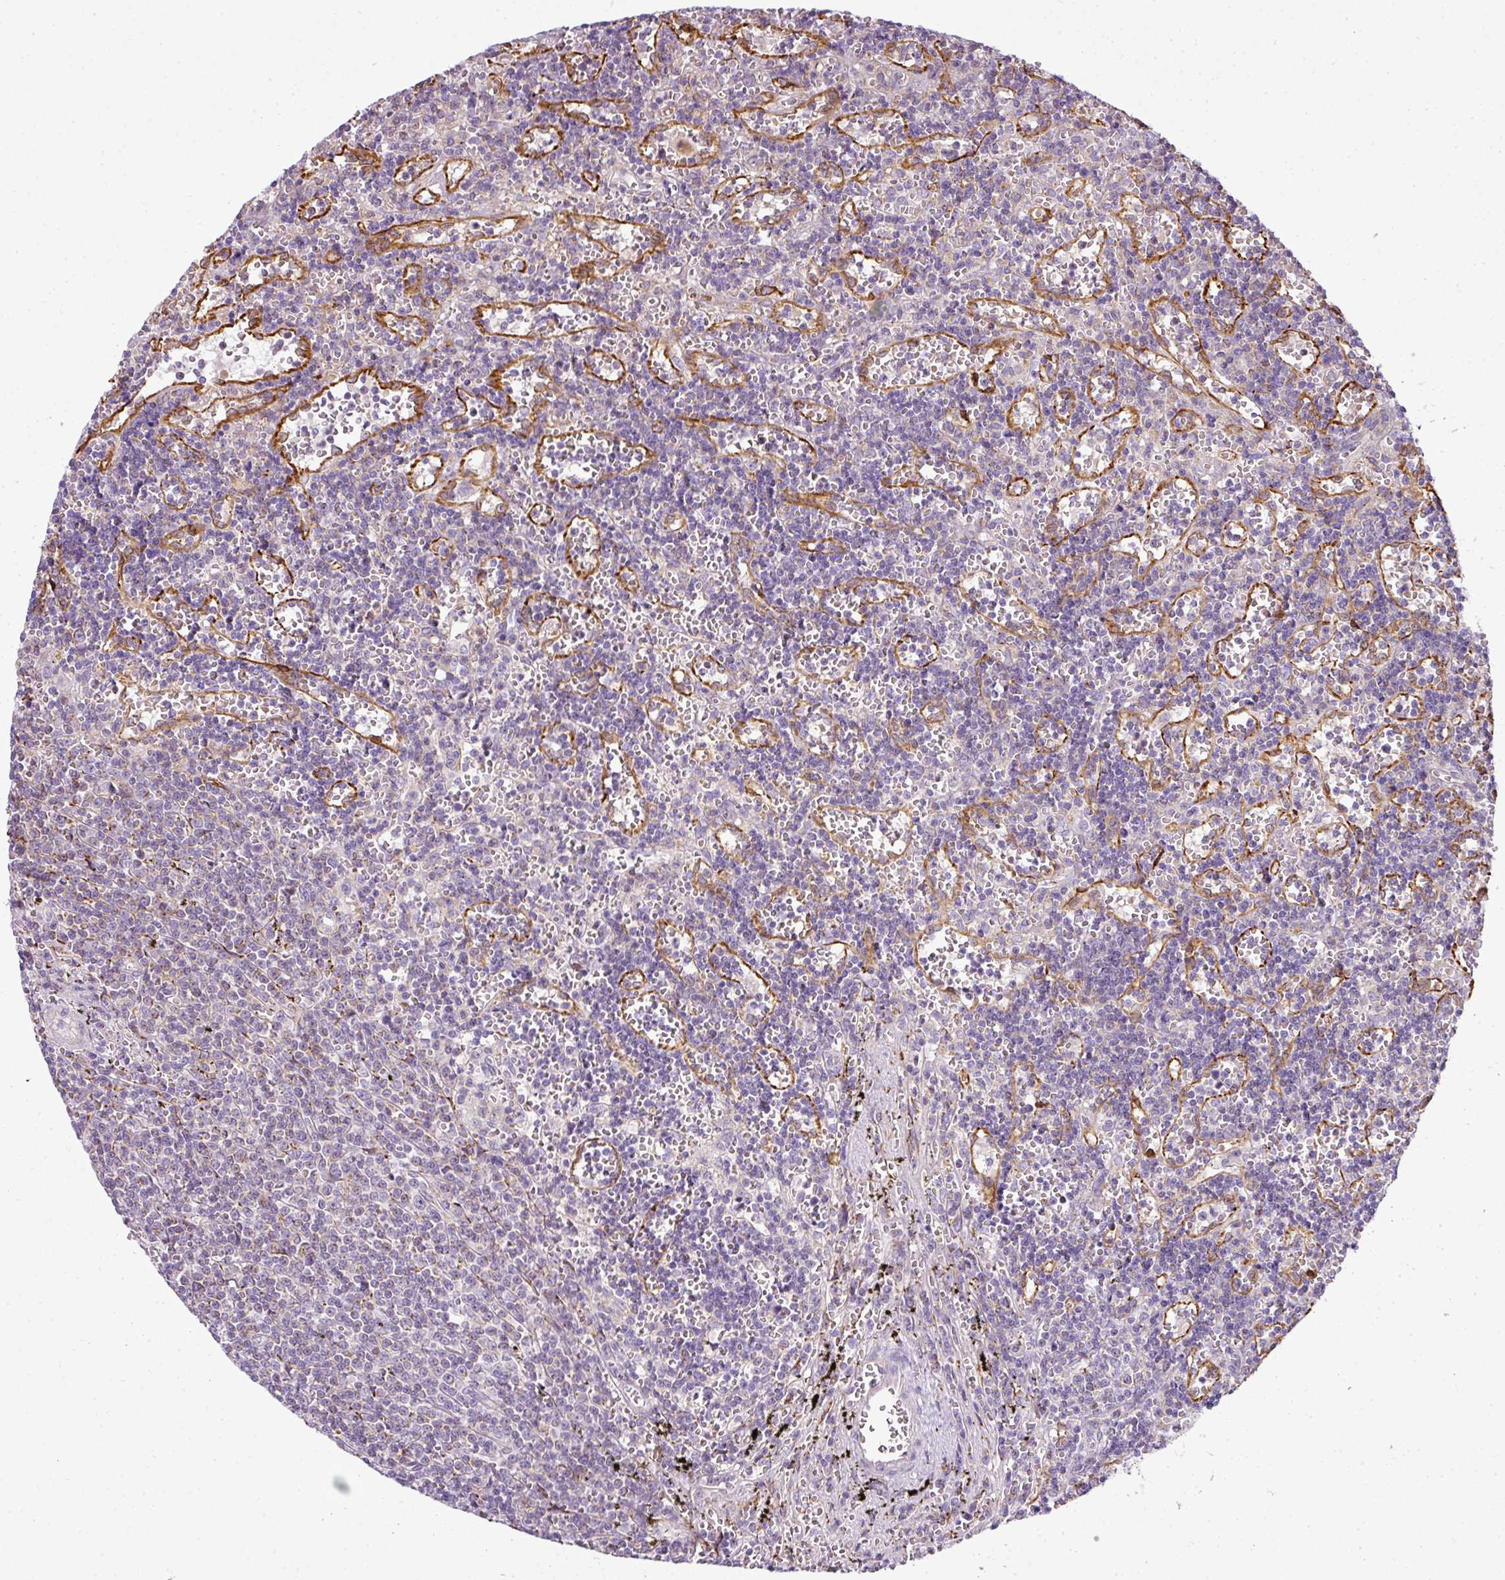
{"staining": {"intensity": "negative", "quantity": "none", "location": "none"}, "tissue": "lymphoma", "cell_type": "Tumor cells", "image_type": "cancer", "snomed": [{"axis": "morphology", "description": "Malignant lymphoma, non-Hodgkin's type, Low grade"}, {"axis": "topography", "description": "Spleen"}], "caption": "This is an IHC photomicrograph of human lymphoma. There is no positivity in tumor cells.", "gene": "ANKRD18A", "patient": {"sex": "male", "age": 60}}